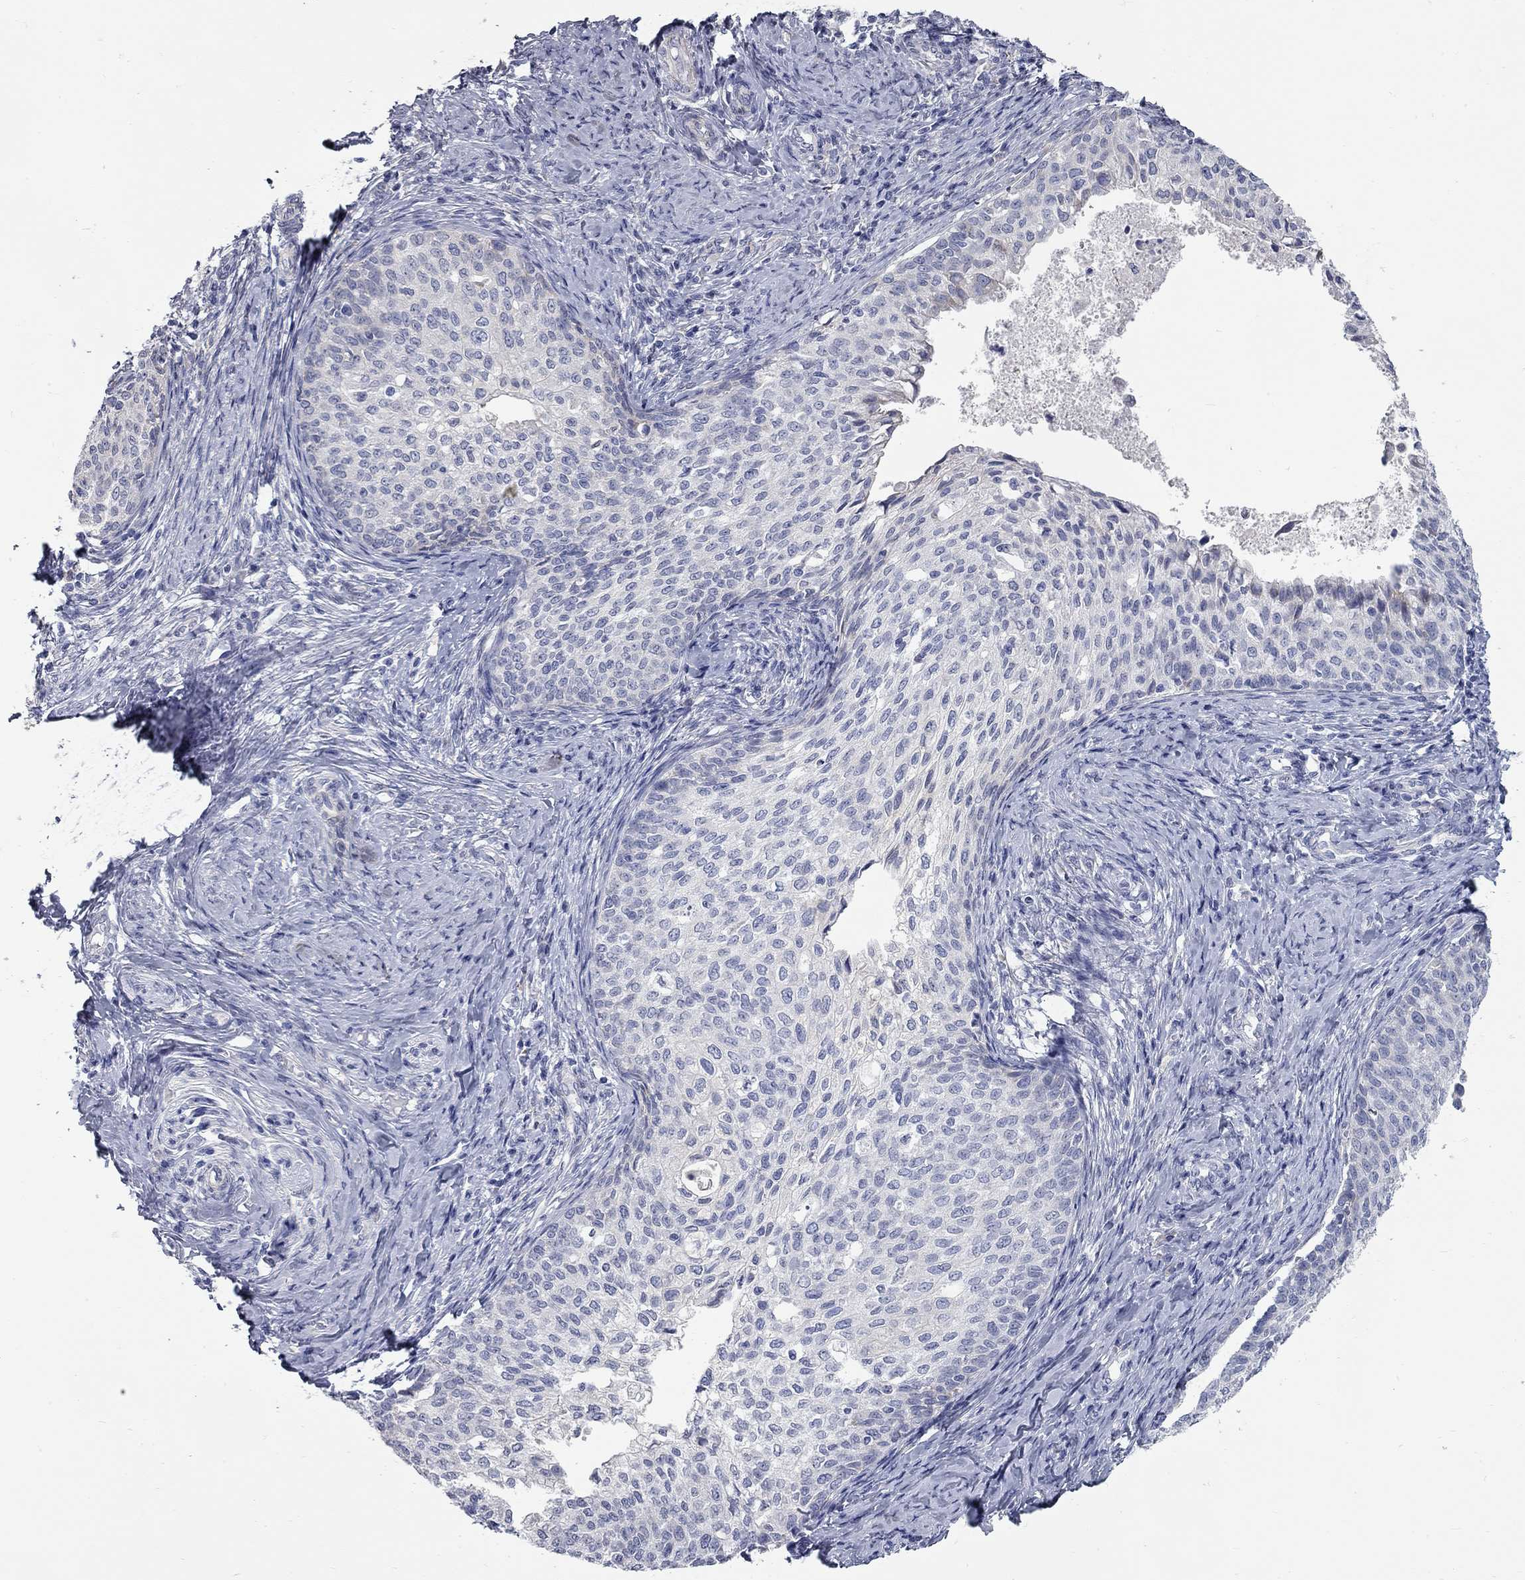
{"staining": {"intensity": "negative", "quantity": "none", "location": "none"}, "tissue": "cervical cancer", "cell_type": "Tumor cells", "image_type": "cancer", "snomed": [{"axis": "morphology", "description": "Squamous cell carcinoma, NOS"}, {"axis": "topography", "description": "Cervix"}], "caption": "Cervical cancer was stained to show a protein in brown. There is no significant staining in tumor cells.", "gene": "XAGE2", "patient": {"sex": "female", "age": 51}}